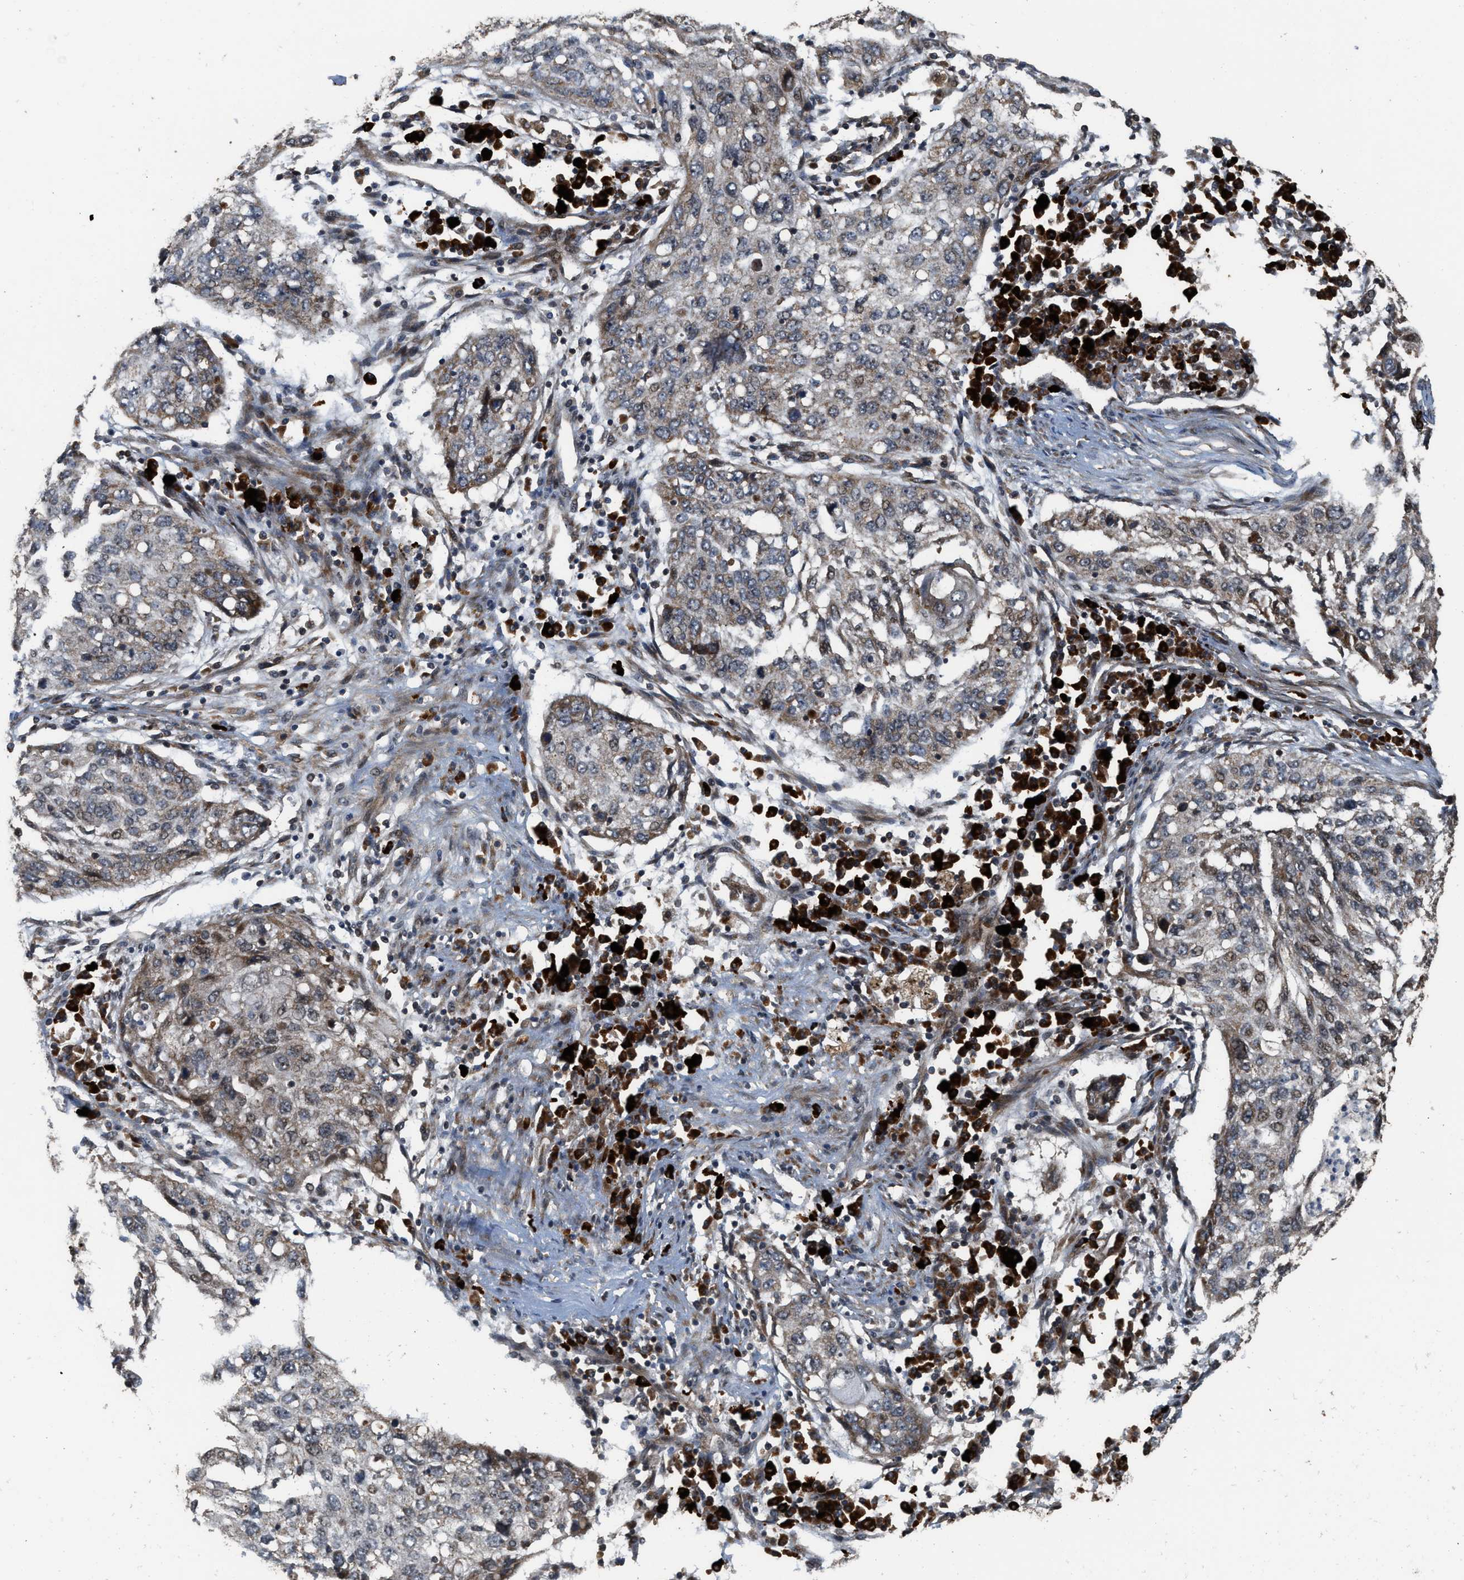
{"staining": {"intensity": "weak", "quantity": ">75%", "location": "cytoplasmic/membranous,nuclear"}, "tissue": "lung cancer", "cell_type": "Tumor cells", "image_type": "cancer", "snomed": [{"axis": "morphology", "description": "Squamous cell carcinoma, NOS"}, {"axis": "topography", "description": "Lung"}], "caption": "Immunohistochemistry (IHC) micrograph of lung cancer stained for a protein (brown), which shows low levels of weak cytoplasmic/membranous and nuclear positivity in approximately >75% of tumor cells.", "gene": "ELP2", "patient": {"sex": "female", "age": 63}}